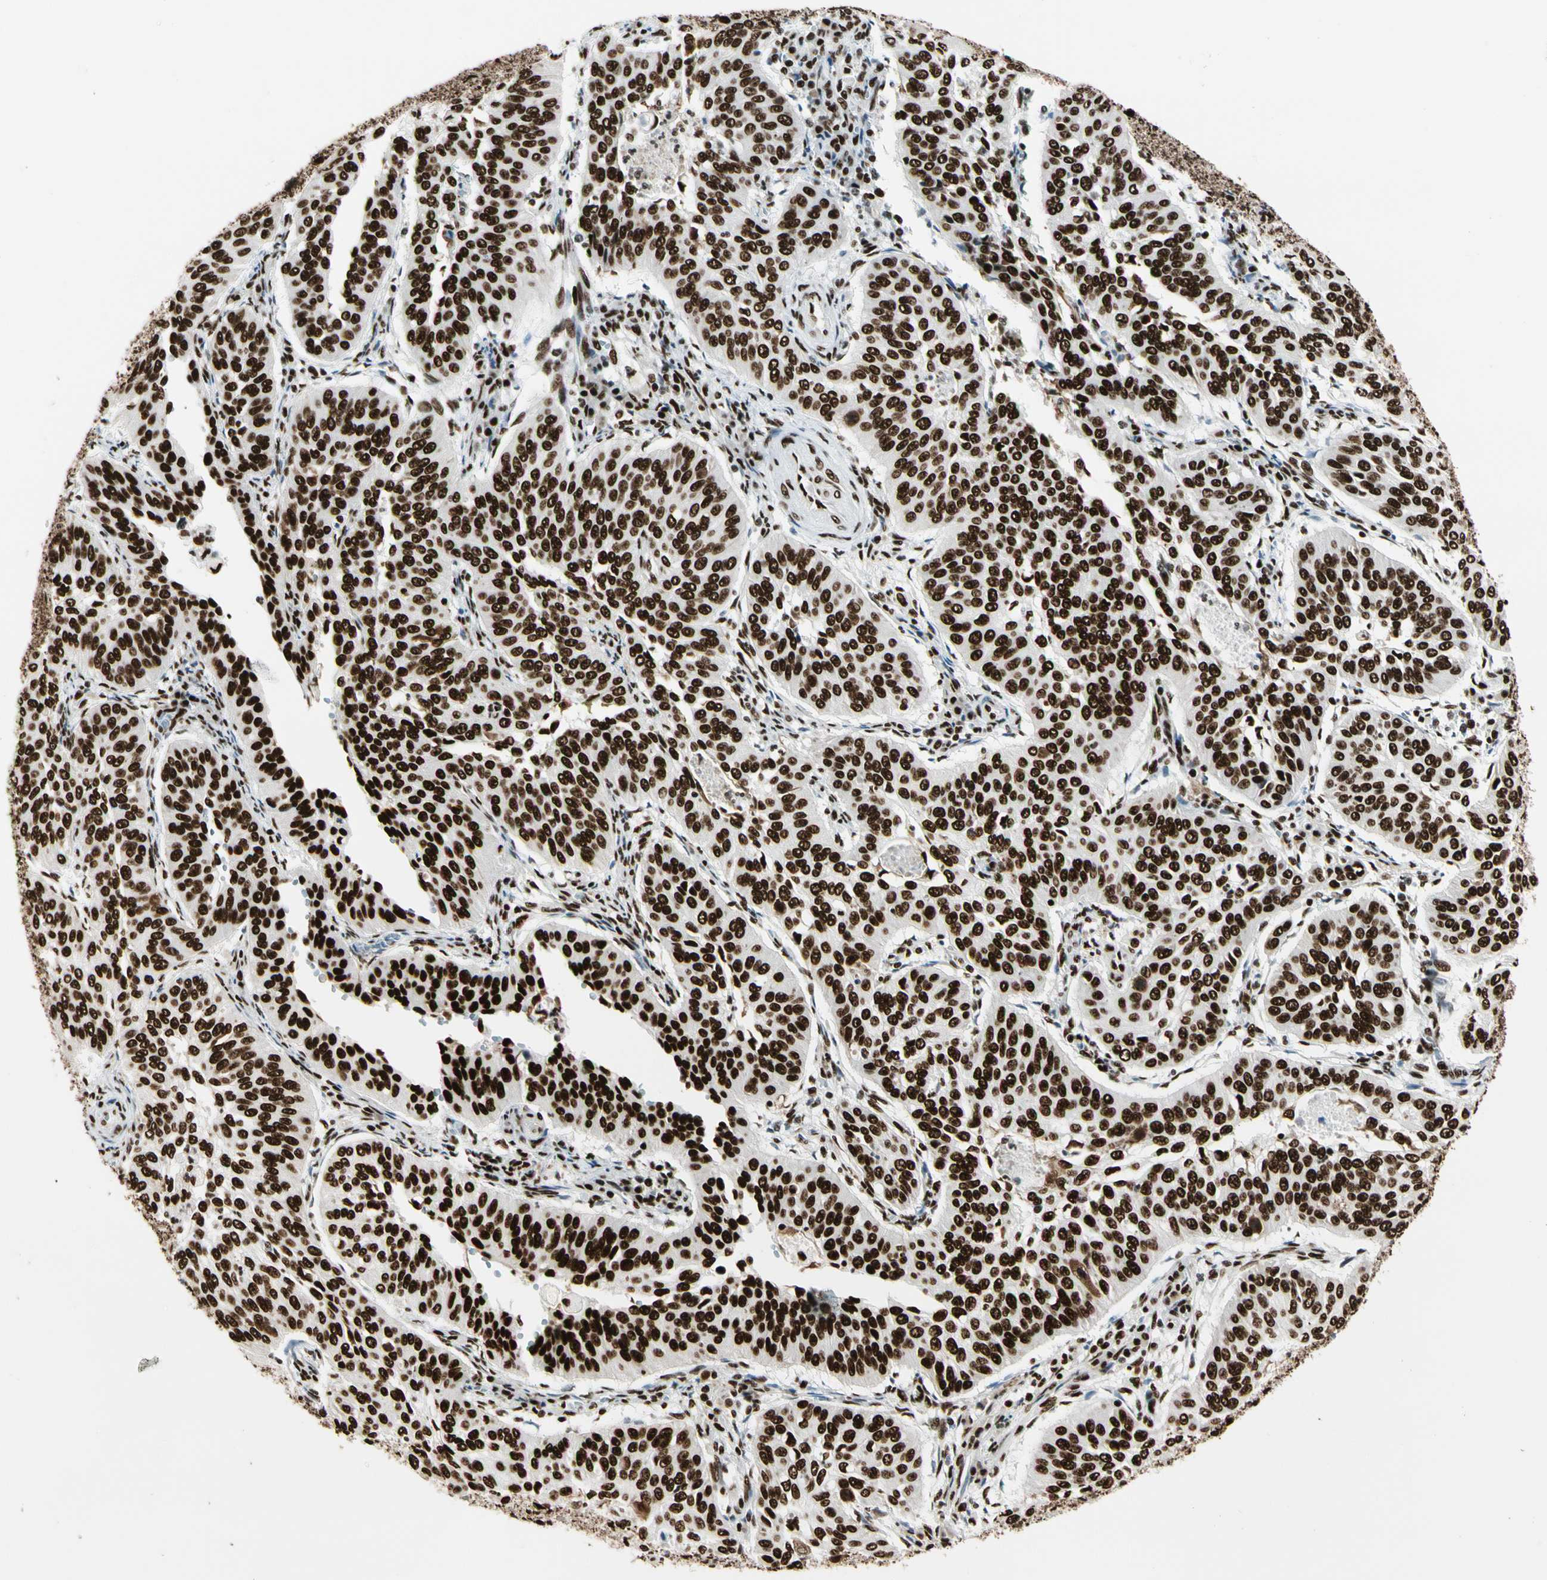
{"staining": {"intensity": "strong", "quantity": ">75%", "location": "nuclear"}, "tissue": "cervical cancer", "cell_type": "Tumor cells", "image_type": "cancer", "snomed": [{"axis": "morphology", "description": "Normal tissue, NOS"}, {"axis": "morphology", "description": "Squamous cell carcinoma, NOS"}, {"axis": "topography", "description": "Cervix"}], "caption": "Strong nuclear positivity for a protein is appreciated in approximately >75% of tumor cells of cervical squamous cell carcinoma using IHC.", "gene": "CCAR1", "patient": {"sex": "female", "age": 39}}